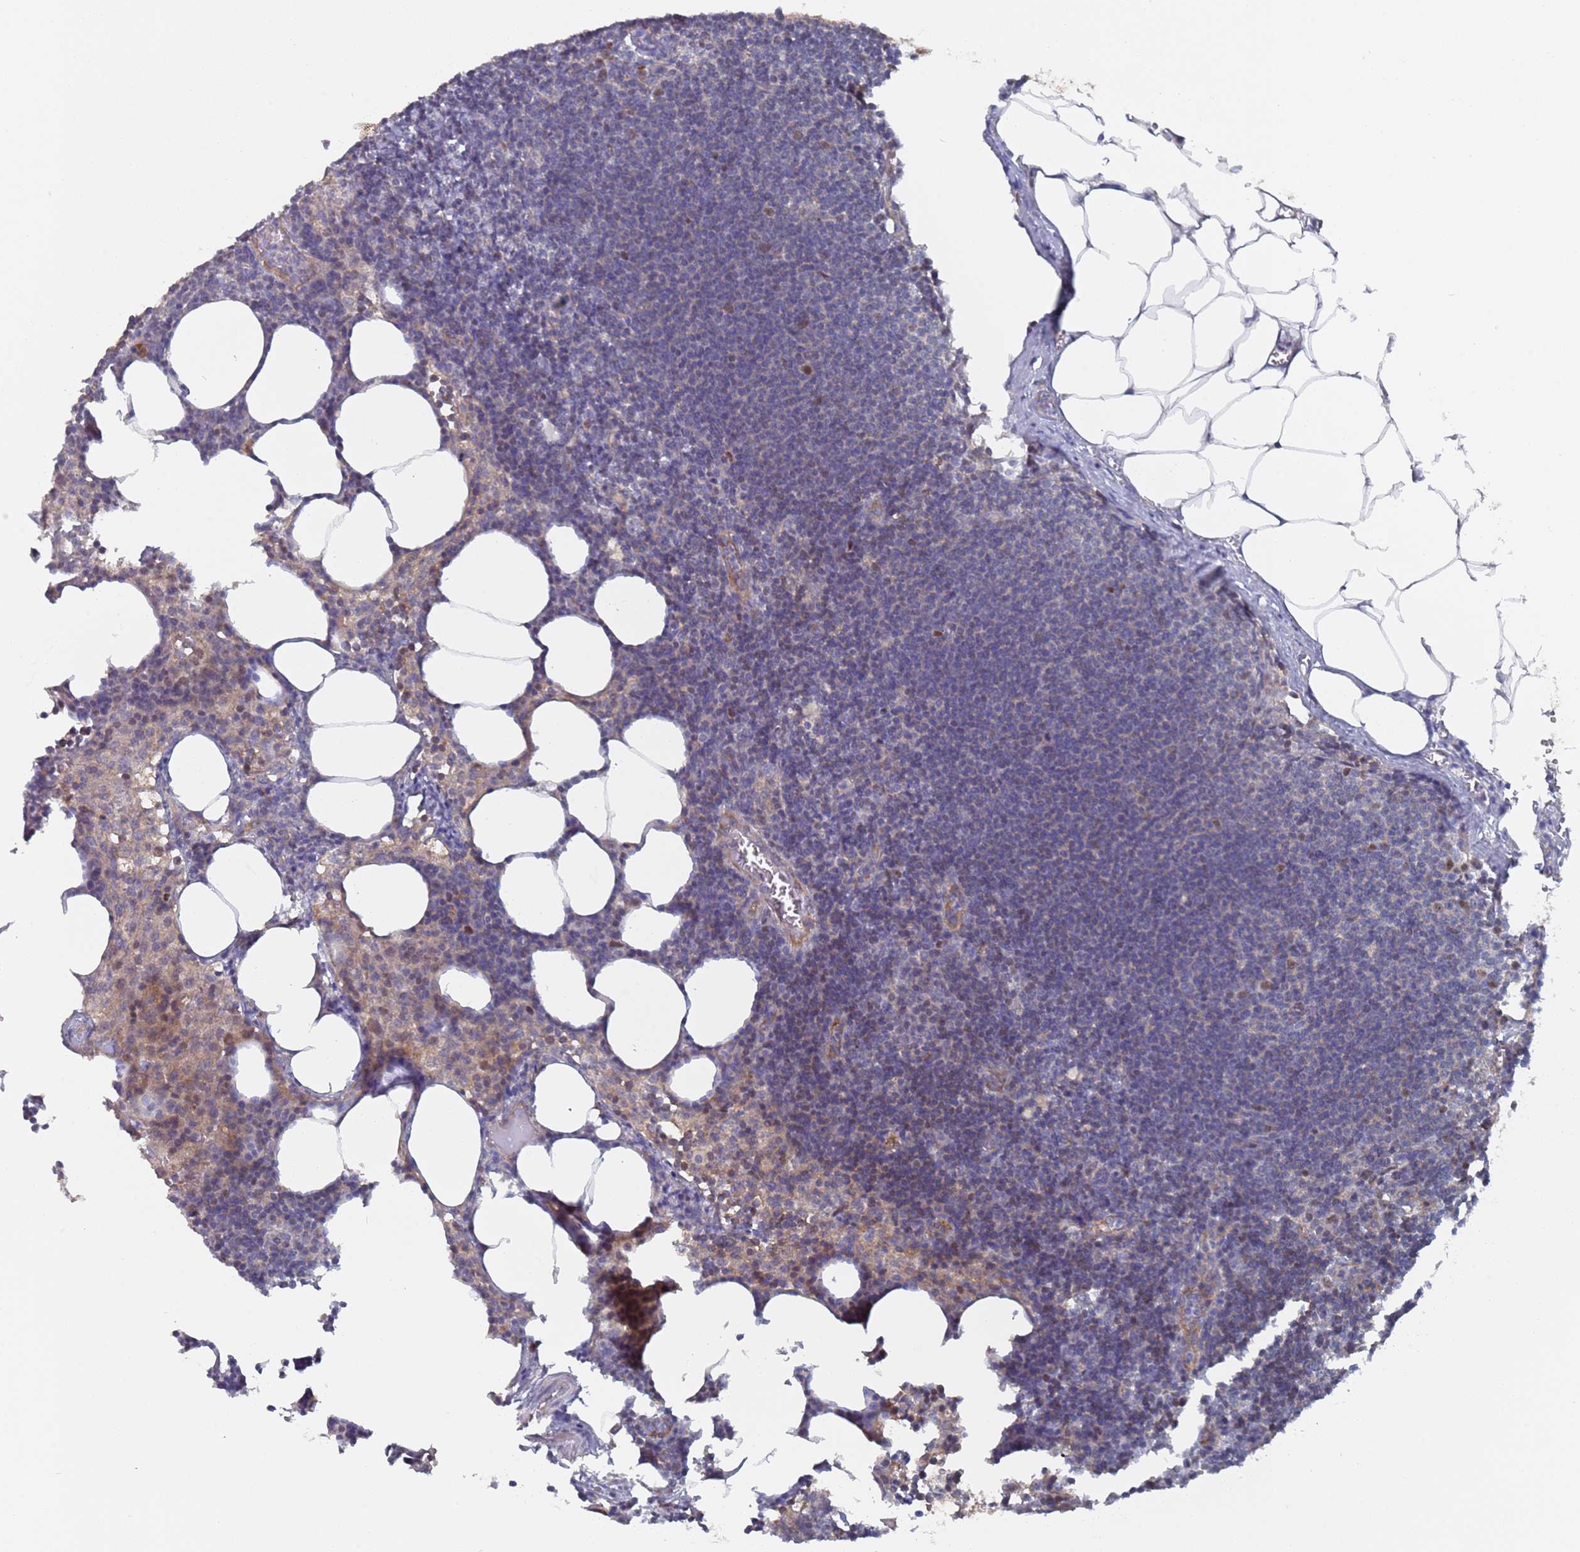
{"staining": {"intensity": "moderate", "quantity": "25%-75%", "location": "nuclear"}, "tissue": "lymph node", "cell_type": "Germinal center cells", "image_type": "normal", "snomed": [{"axis": "morphology", "description": "Normal tissue, NOS"}, {"axis": "topography", "description": "Lymph node"}], "caption": "A high-resolution image shows immunohistochemistry staining of unremarkable lymph node, which demonstrates moderate nuclear expression in about 25%-75% of germinal center cells. (Stains: DAB in brown, nuclei in blue, Microscopy: brightfield microscopy at high magnification).", "gene": "DDX60", "patient": {"sex": "female", "age": 30}}